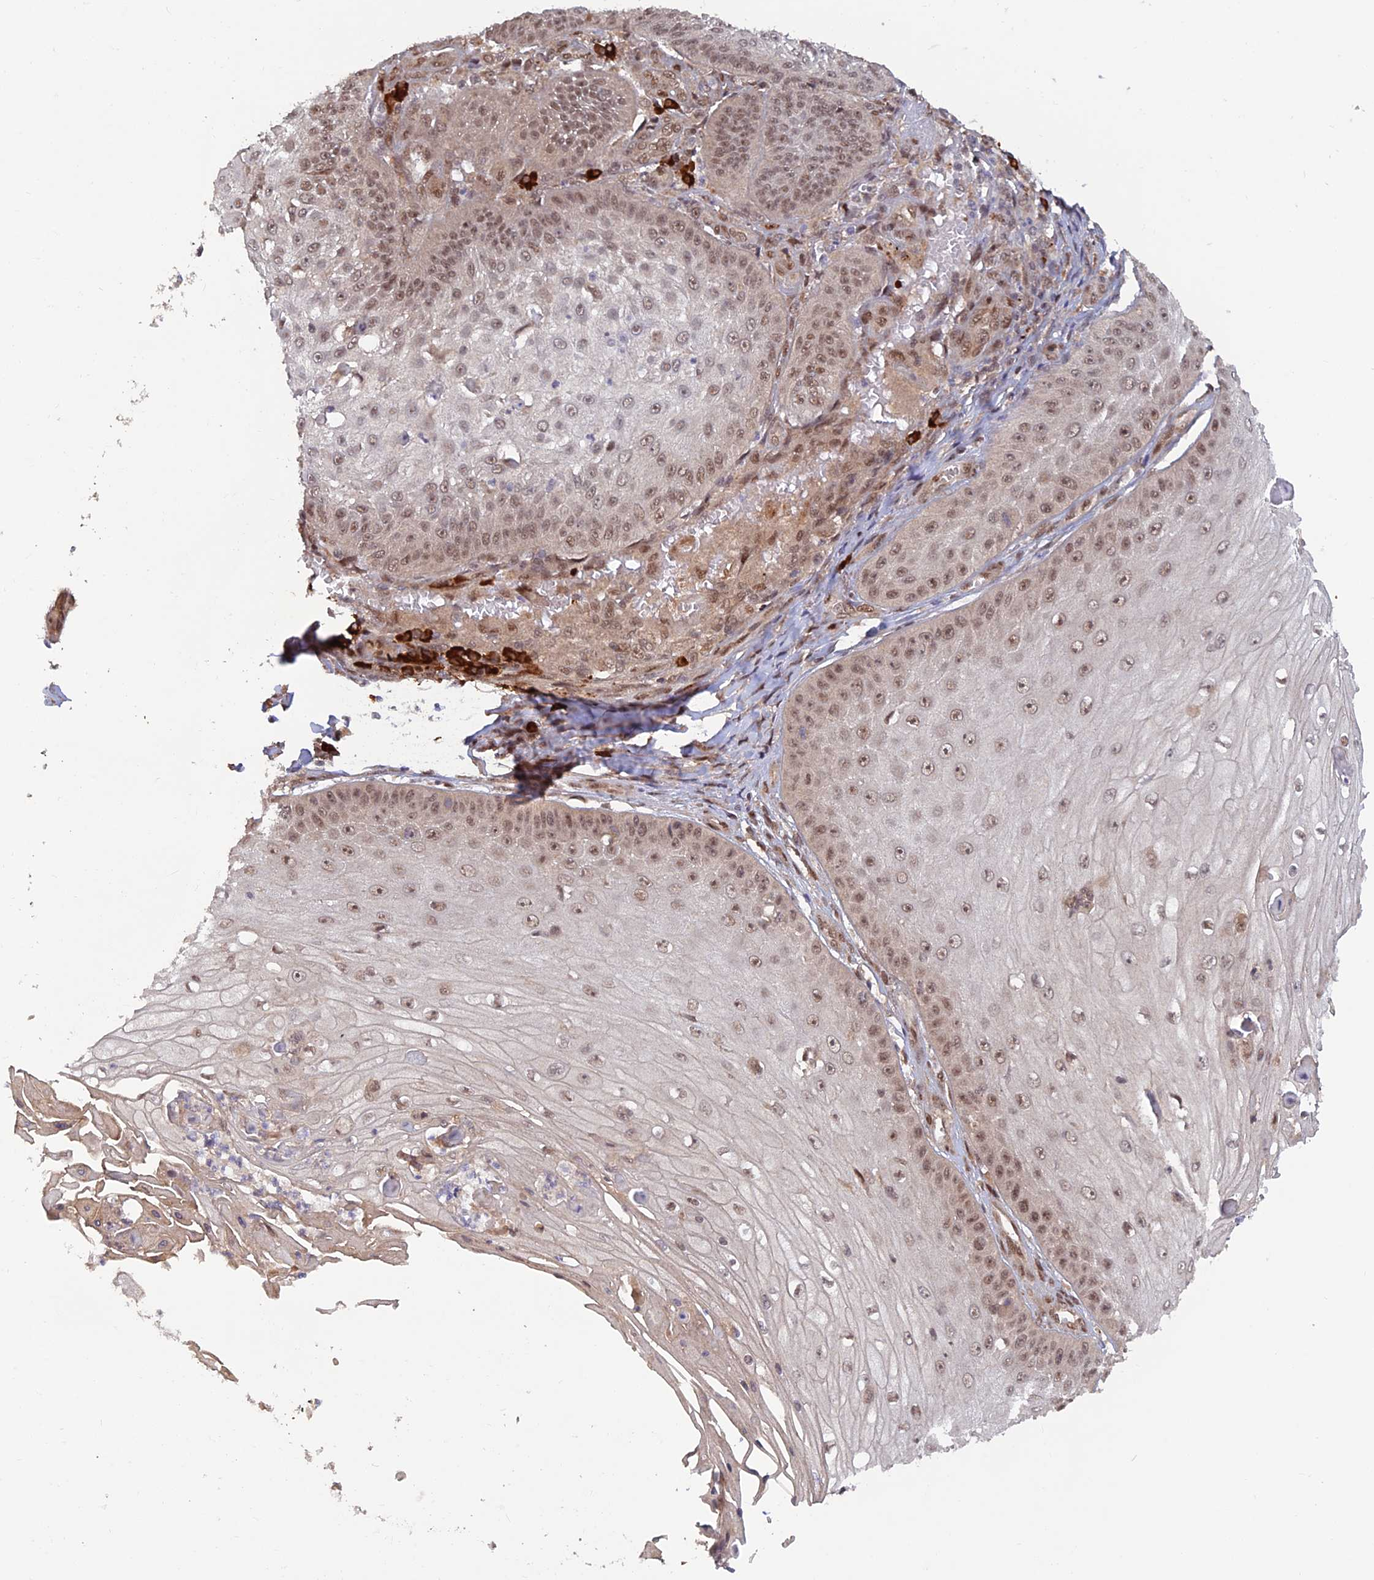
{"staining": {"intensity": "moderate", "quantity": ">75%", "location": "nuclear"}, "tissue": "skin cancer", "cell_type": "Tumor cells", "image_type": "cancer", "snomed": [{"axis": "morphology", "description": "Squamous cell carcinoma, NOS"}, {"axis": "topography", "description": "Skin"}], "caption": "Protein analysis of skin cancer (squamous cell carcinoma) tissue displays moderate nuclear positivity in approximately >75% of tumor cells.", "gene": "ZNF565", "patient": {"sex": "male", "age": 70}}